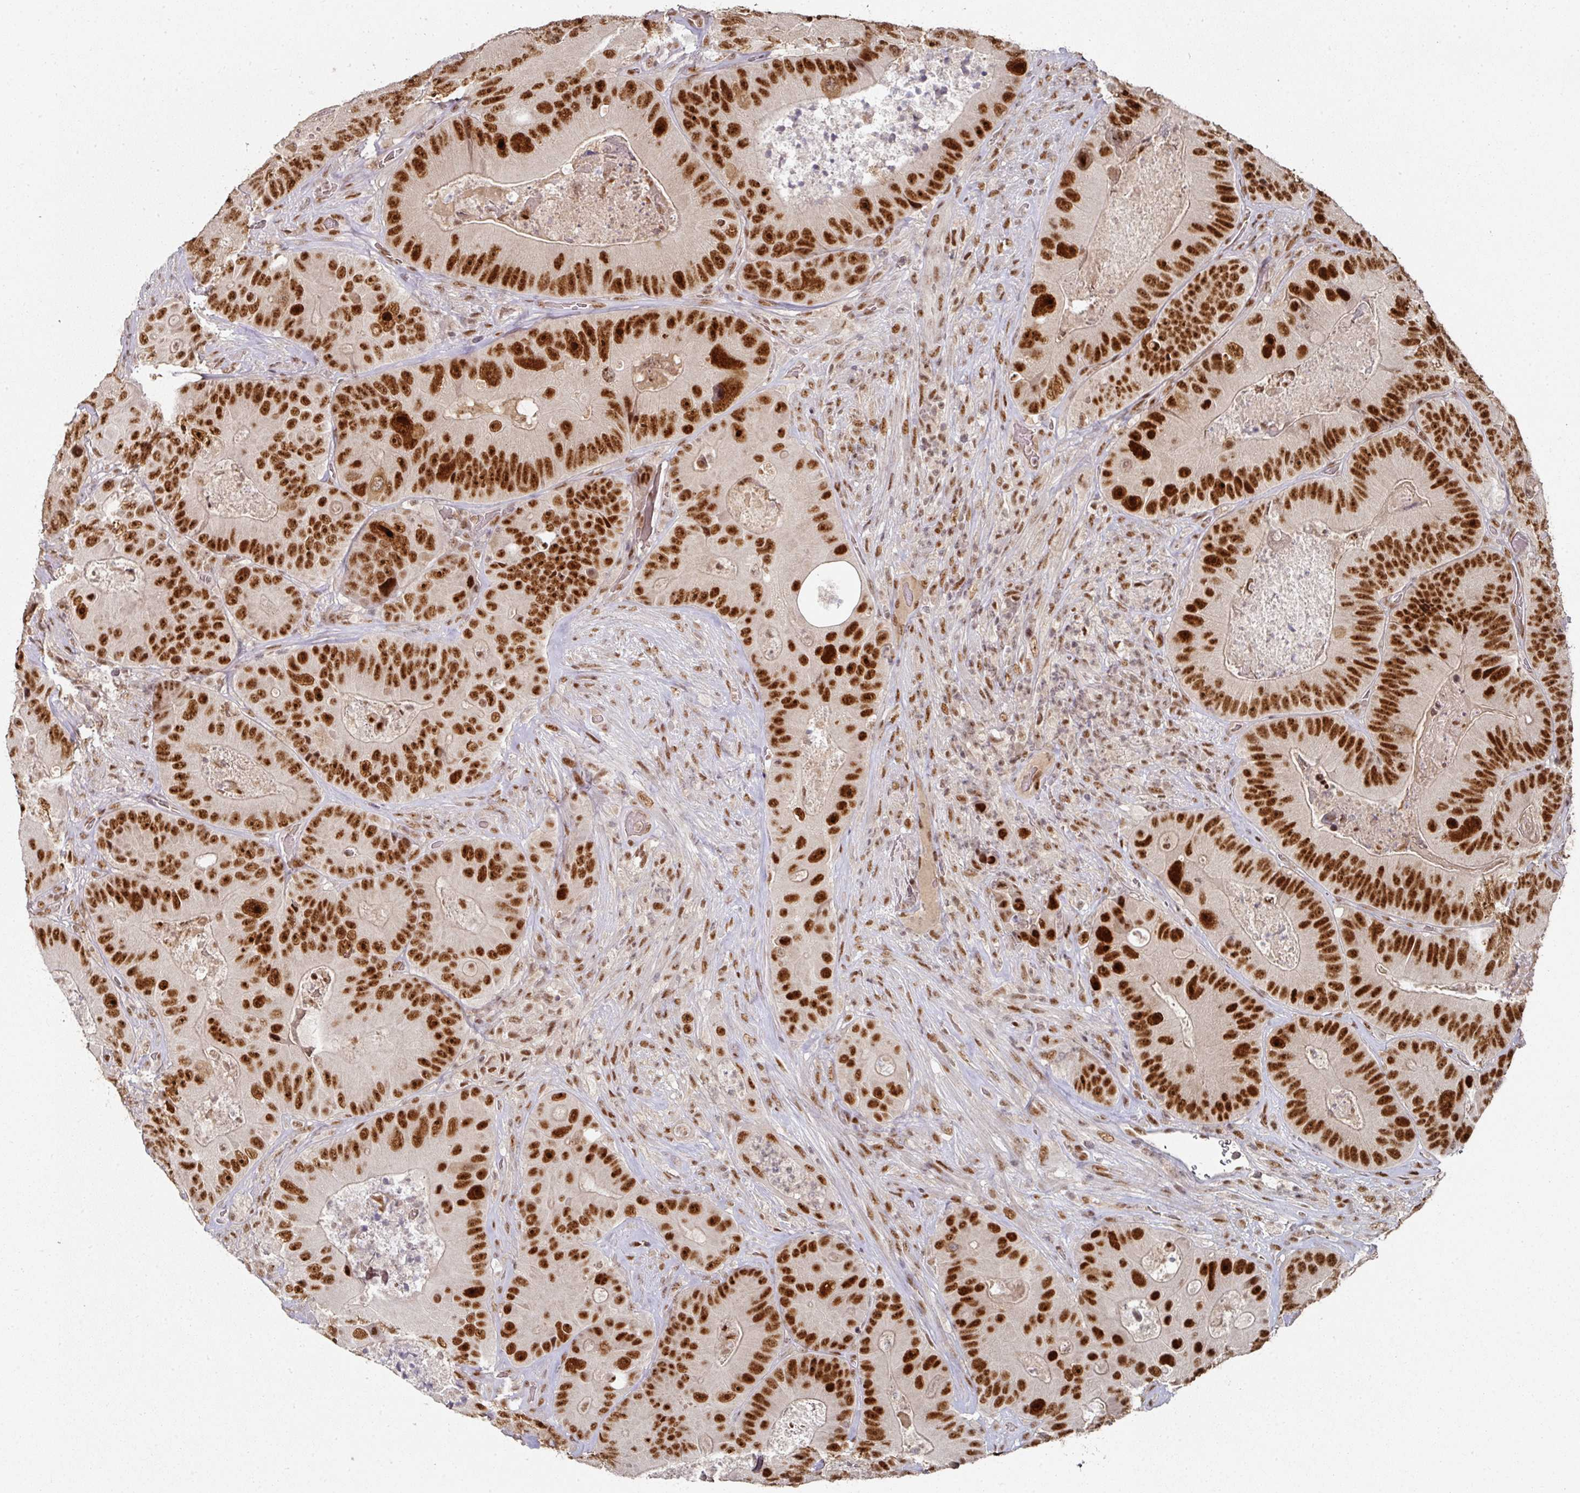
{"staining": {"intensity": "strong", "quantity": ">75%", "location": "nuclear"}, "tissue": "colorectal cancer", "cell_type": "Tumor cells", "image_type": "cancer", "snomed": [{"axis": "morphology", "description": "Adenocarcinoma, NOS"}, {"axis": "topography", "description": "Colon"}], "caption": "A histopathology image showing strong nuclear expression in about >75% of tumor cells in colorectal cancer, as visualized by brown immunohistochemical staining.", "gene": "MEPCE", "patient": {"sex": "female", "age": 86}}